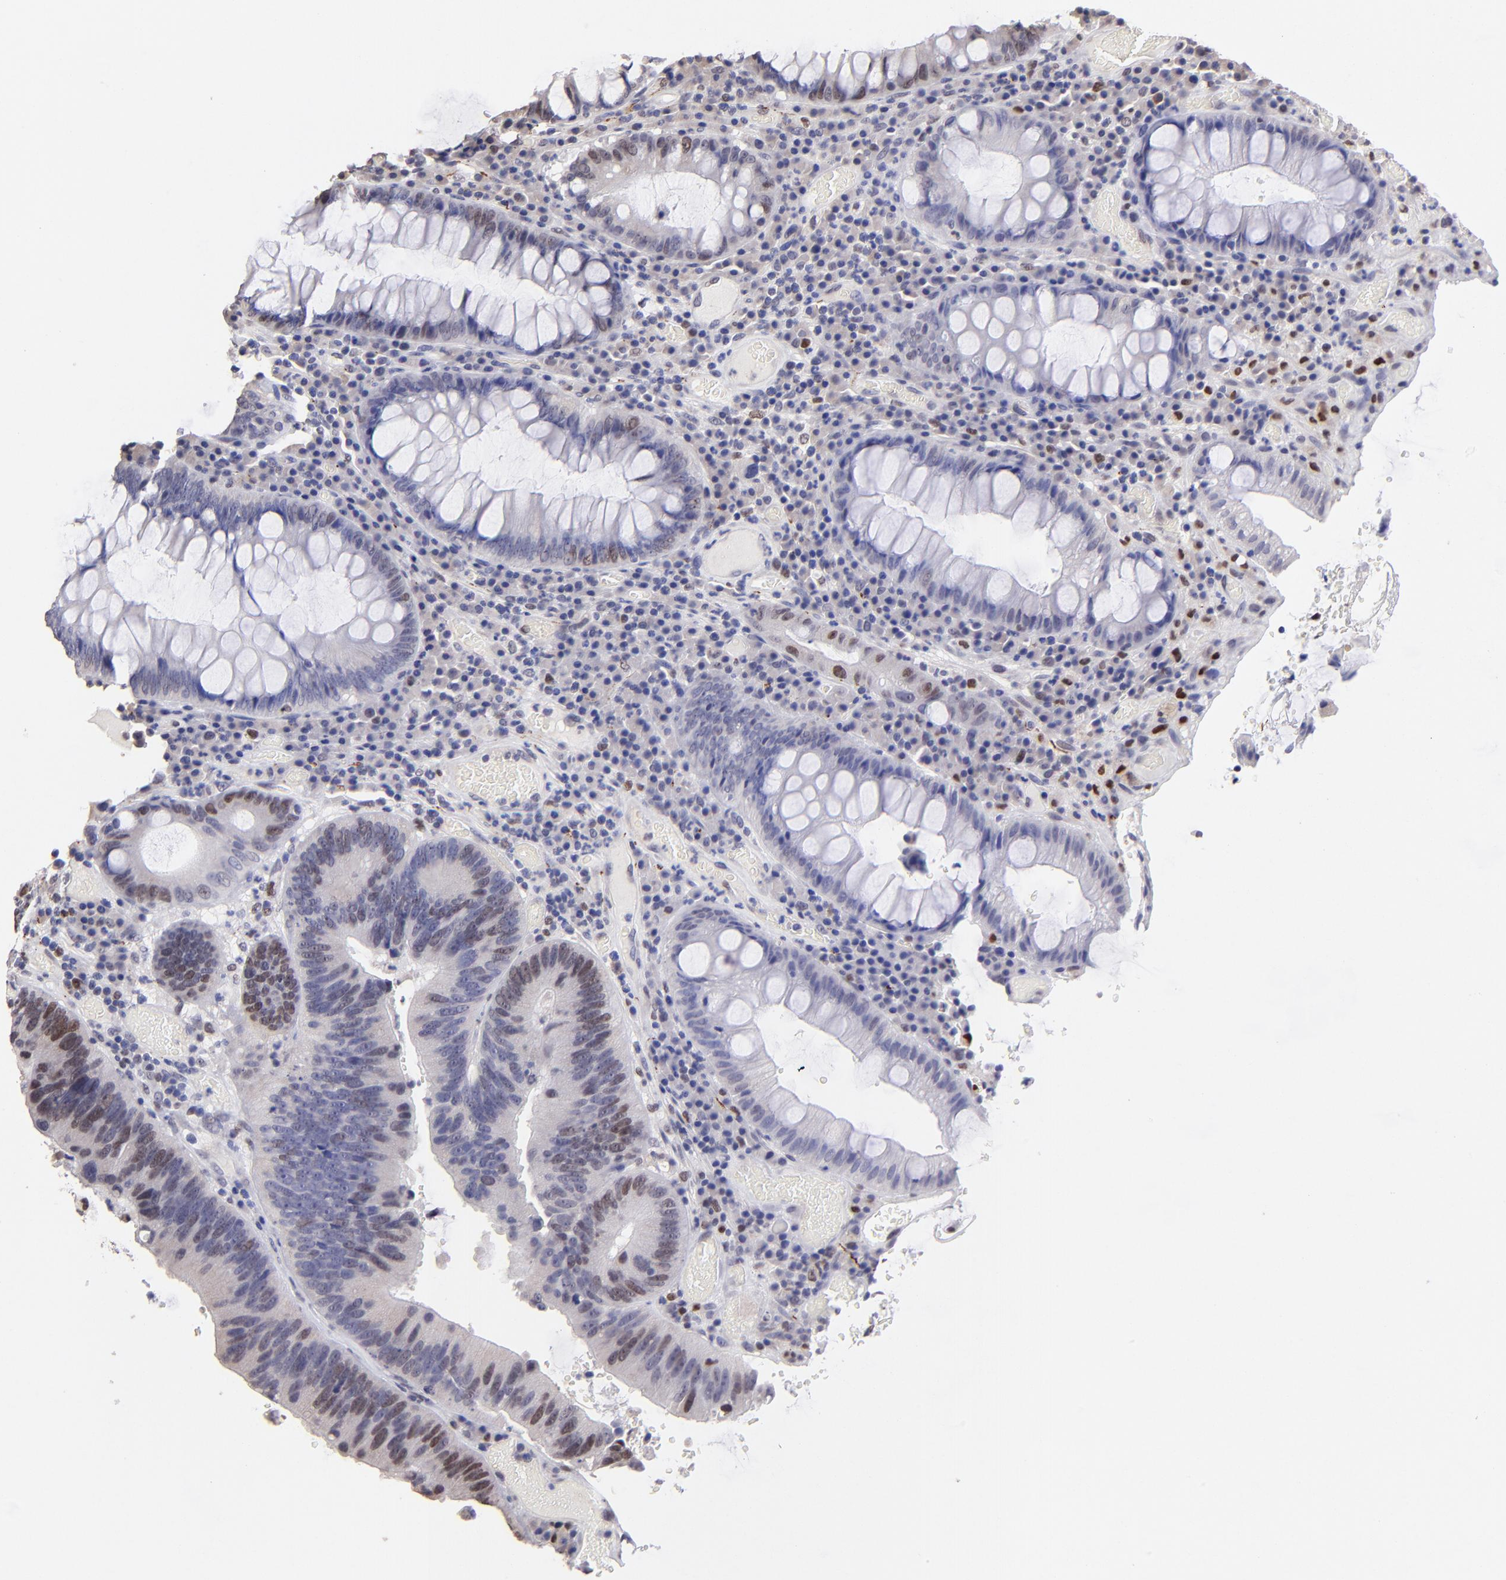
{"staining": {"intensity": "moderate", "quantity": "25%-75%", "location": "nuclear"}, "tissue": "colorectal cancer", "cell_type": "Tumor cells", "image_type": "cancer", "snomed": [{"axis": "morphology", "description": "Normal tissue, NOS"}, {"axis": "morphology", "description": "Adenocarcinoma, NOS"}, {"axis": "topography", "description": "Colon"}], "caption": "Tumor cells show medium levels of moderate nuclear expression in about 25%-75% of cells in human adenocarcinoma (colorectal).", "gene": "DNMT1", "patient": {"sex": "female", "age": 78}}